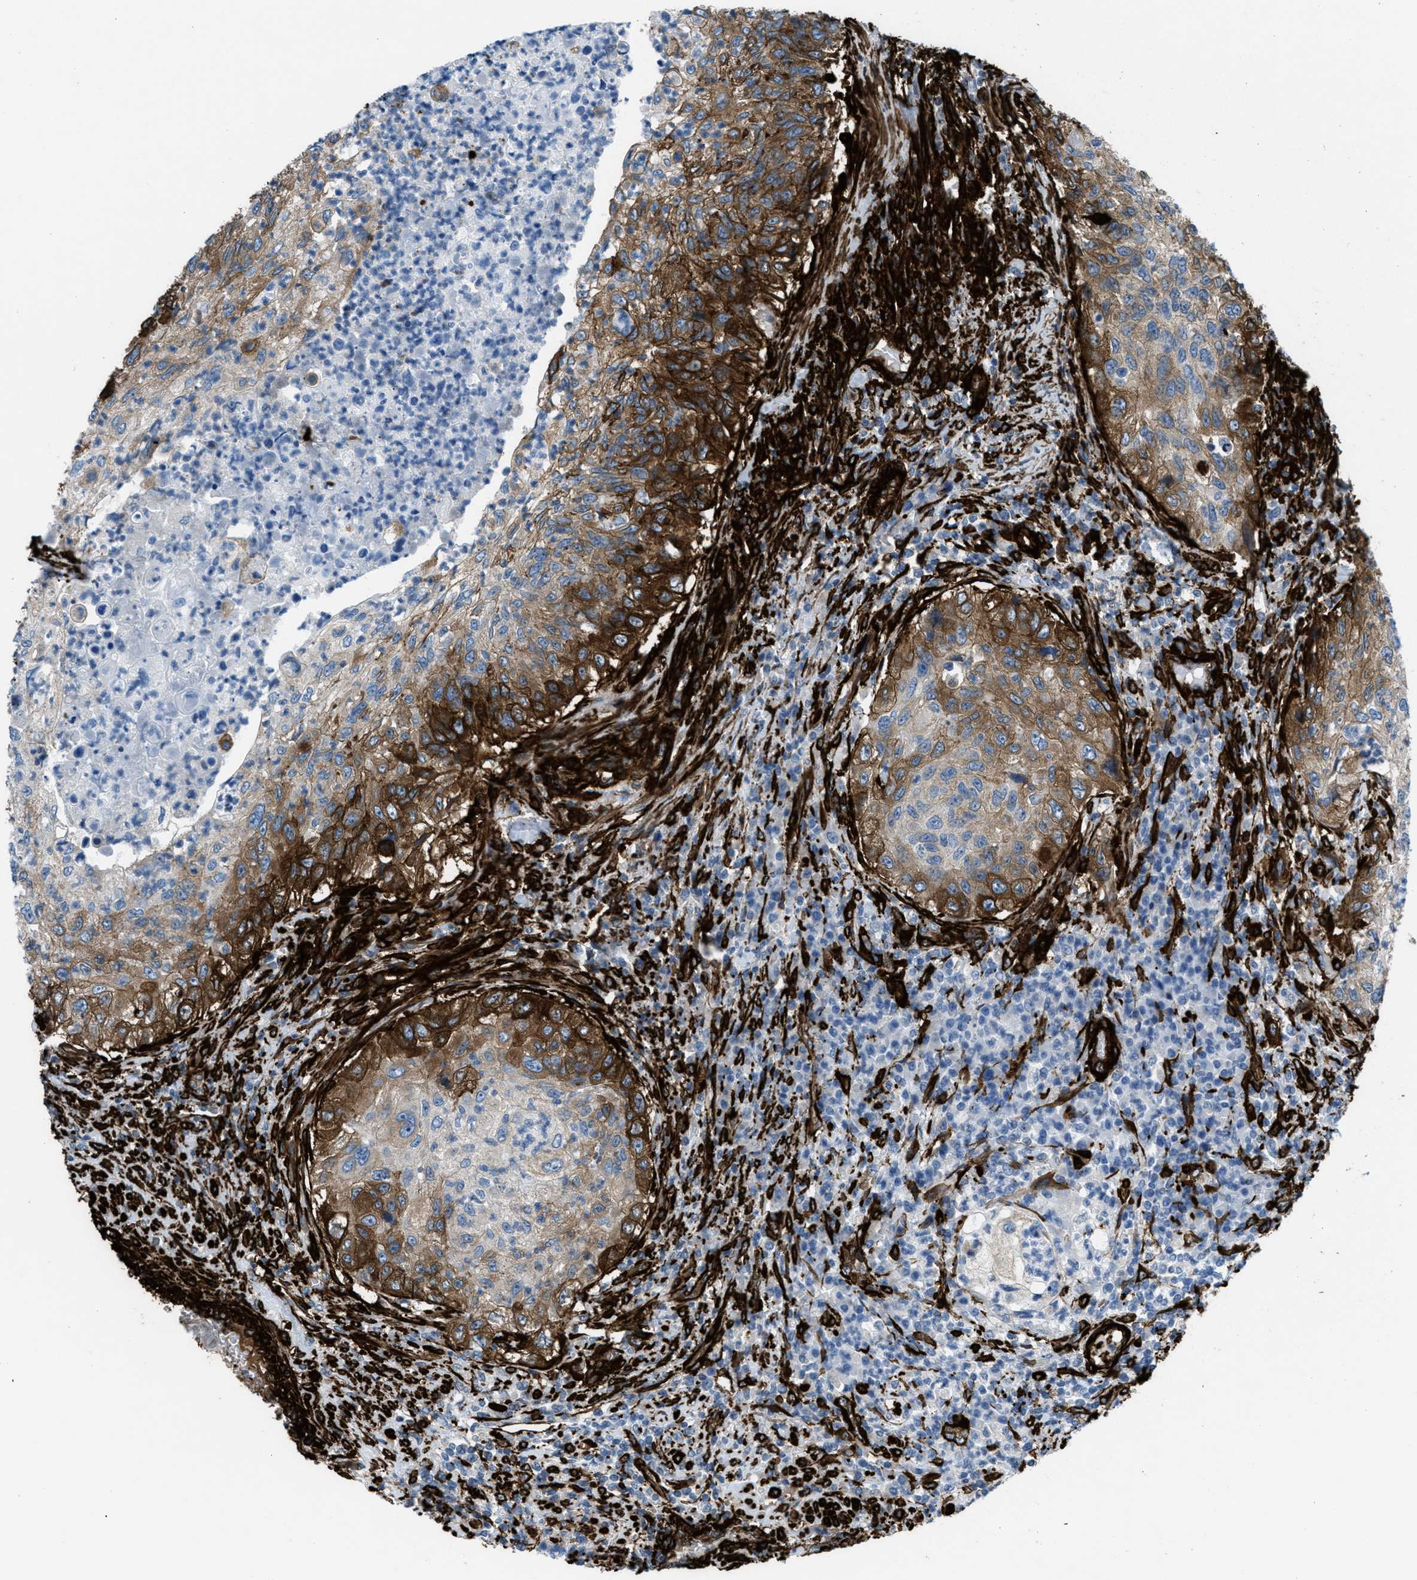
{"staining": {"intensity": "strong", "quantity": ">75%", "location": "cytoplasmic/membranous"}, "tissue": "urothelial cancer", "cell_type": "Tumor cells", "image_type": "cancer", "snomed": [{"axis": "morphology", "description": "Urothelial carcinoma, High grade"}, {"axis": "topography", "description": "Urinary bladder"}], "caption": "Urothelial cancer stained for a protein shows strong cytoplasmic/membranous positivity in tumor cells.", "gene": "CALD1", "patient": {"sex": "female", "age": 60}}